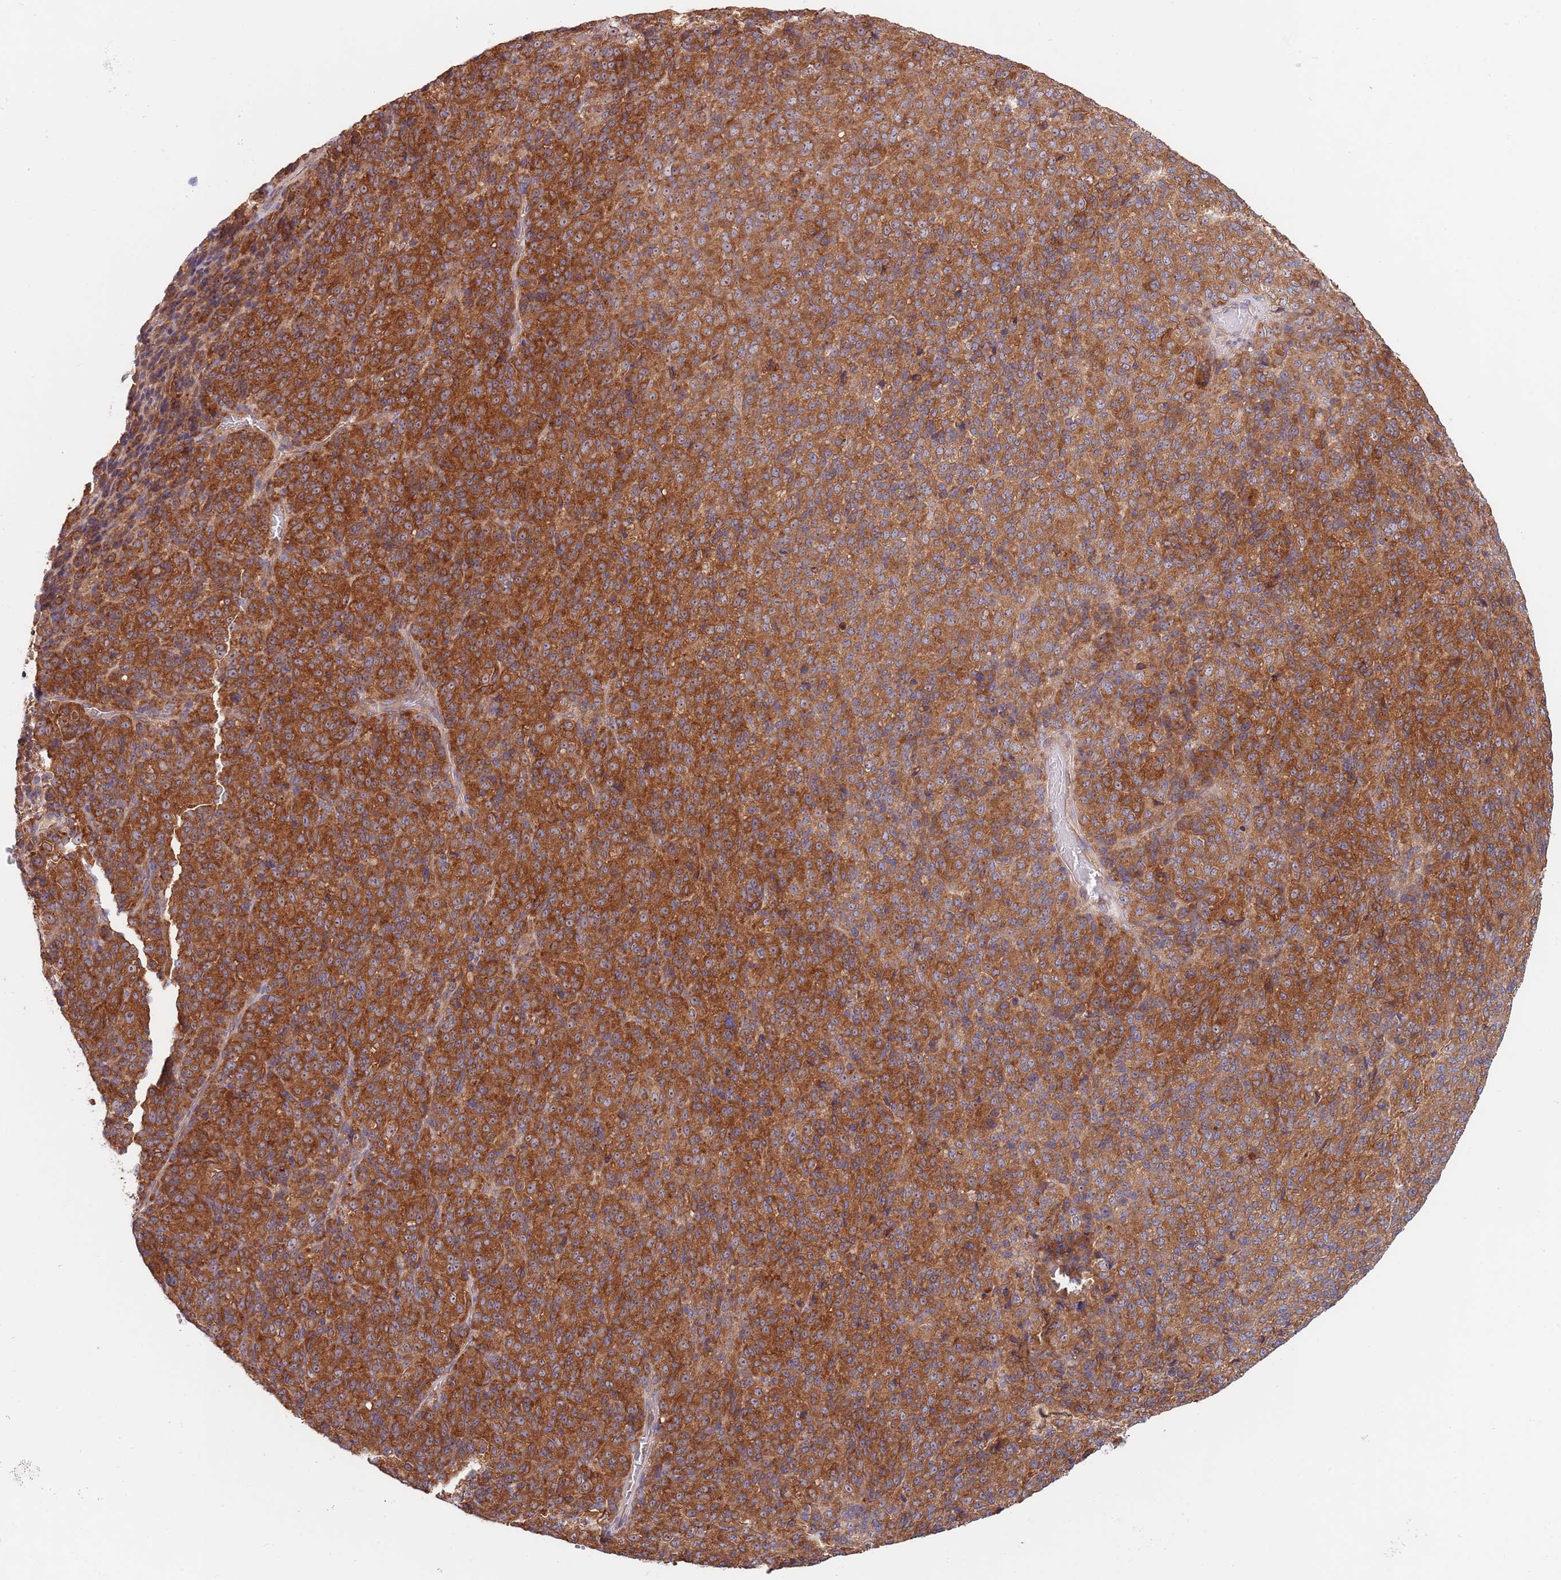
{"staining": {"intensity": "strong", "quantity": ">75%", "location": "cytoplasmic/membranous"}, "tissue": "melanoma", "cell_type": "Tumor cells", "image_type": "cancer", "snomed": [{"axis": "morphology", "description": "Malignant melanoma, Metastatic site"}, {"axis": "topography", "description": "Brain"}], "caption": "The micrograph demonstrates a brown stain indicating the presence of a protein in the cytoplasmic/membranous of tumor cells in melanoma. The staining was performed using DAB to visualize the protein expression in brown, while the nuclei were stained in blue with hematoxylin (Magnification: 20x).", "gene": "EIF3F", "patient": {"sex": "female", "age": 56}}